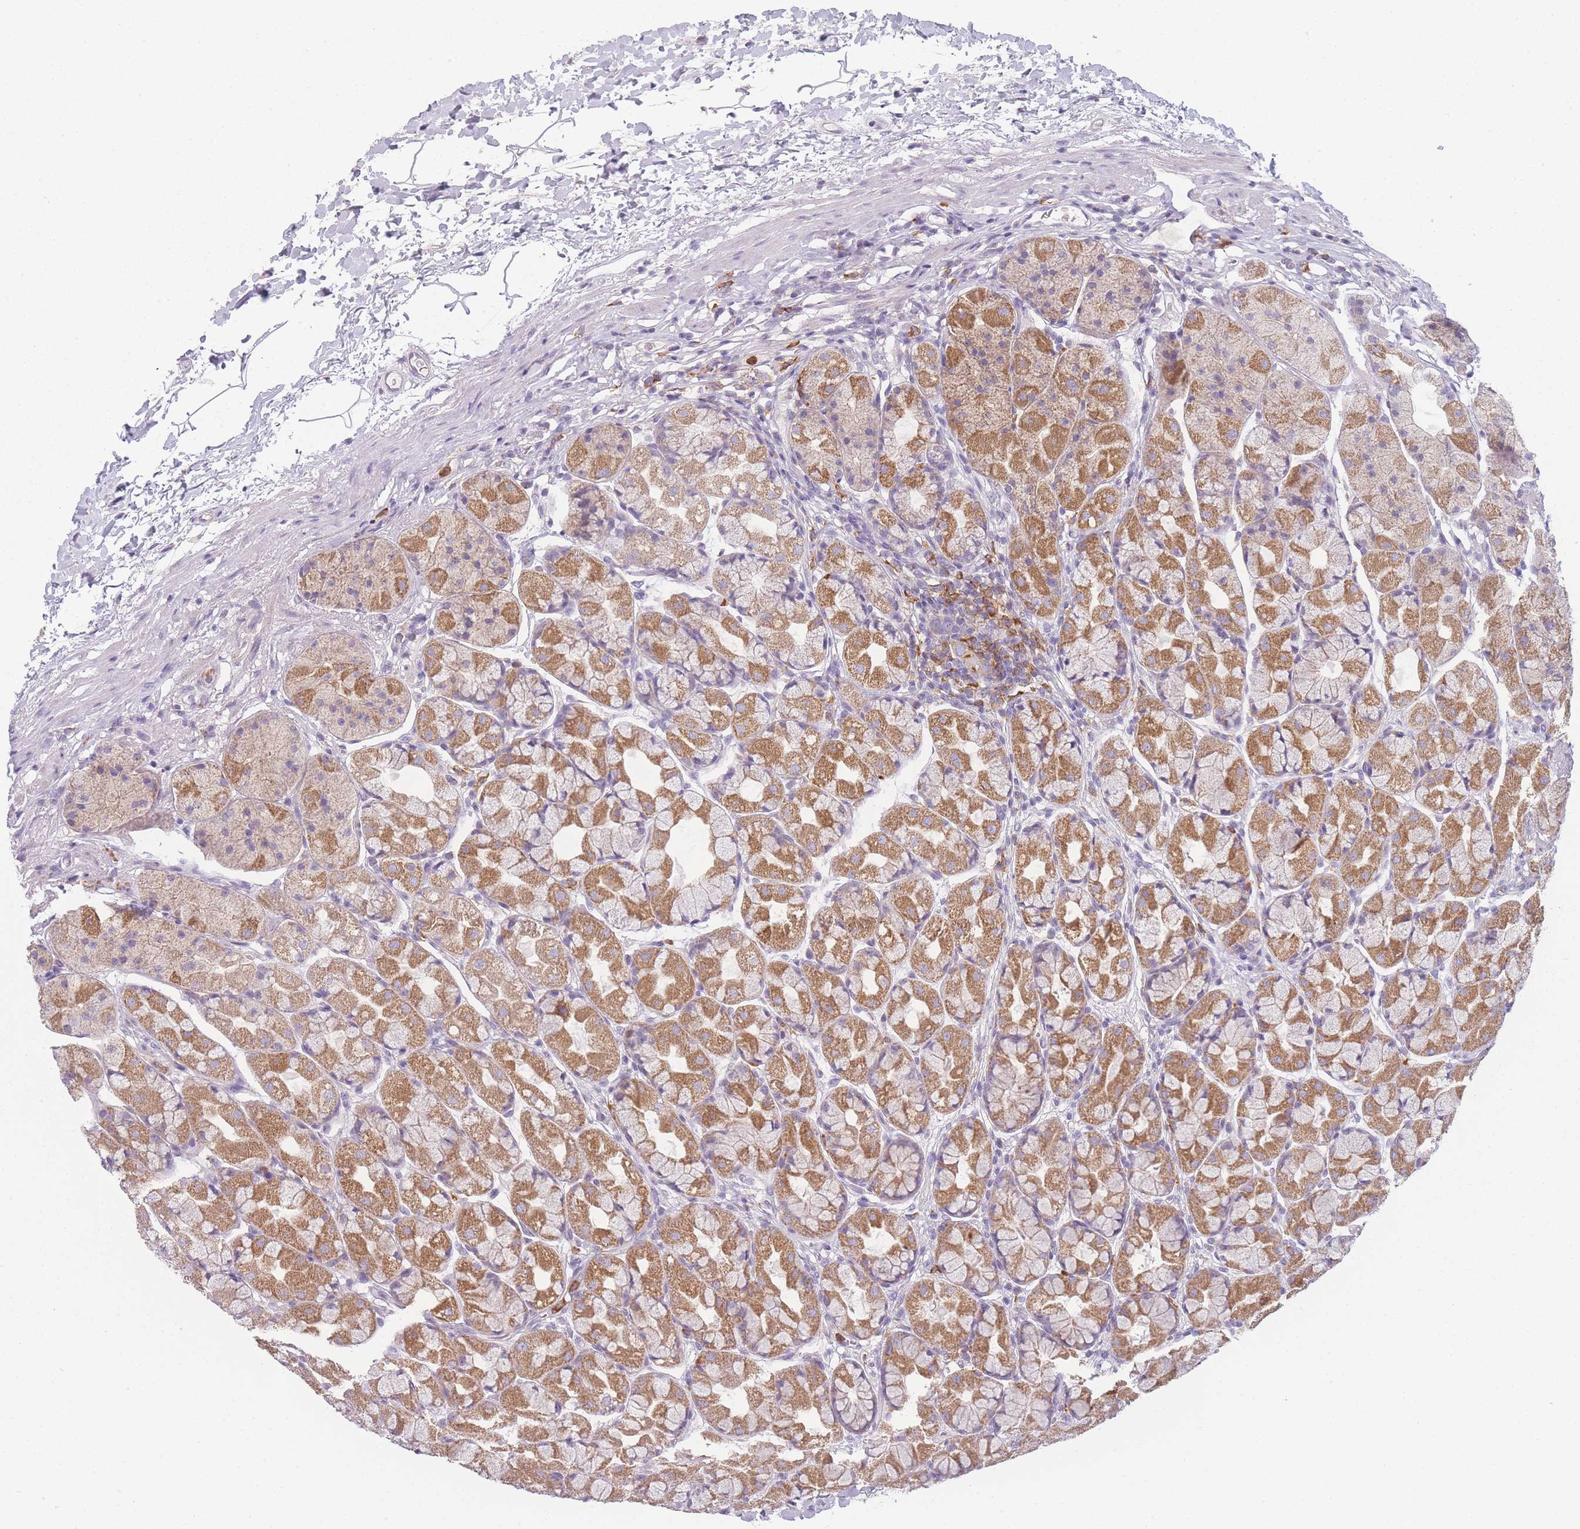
{"staining": {"intensity": "moderate", "quantity": ">75%", "location": "cytoplasmic/membranous"}, "tissue": "stomach", "cell_type": "Glandular cells", "image_type": "normal", "snomed": [{"axis": "morphology", "description": "Normal tissue, NOS"}, {"axis": "topography", "description": "Stomach"}], "caption": "Immunohistochemical staining of benign human stomach exhibits moderate cytoplasmic/membranous protein staining in about >75% of glandular cells. (DAB IHC with brightfield microscopy, high magnification).", "gene": "PRAM1", "patient": {"sex": "male", "age": 57}}